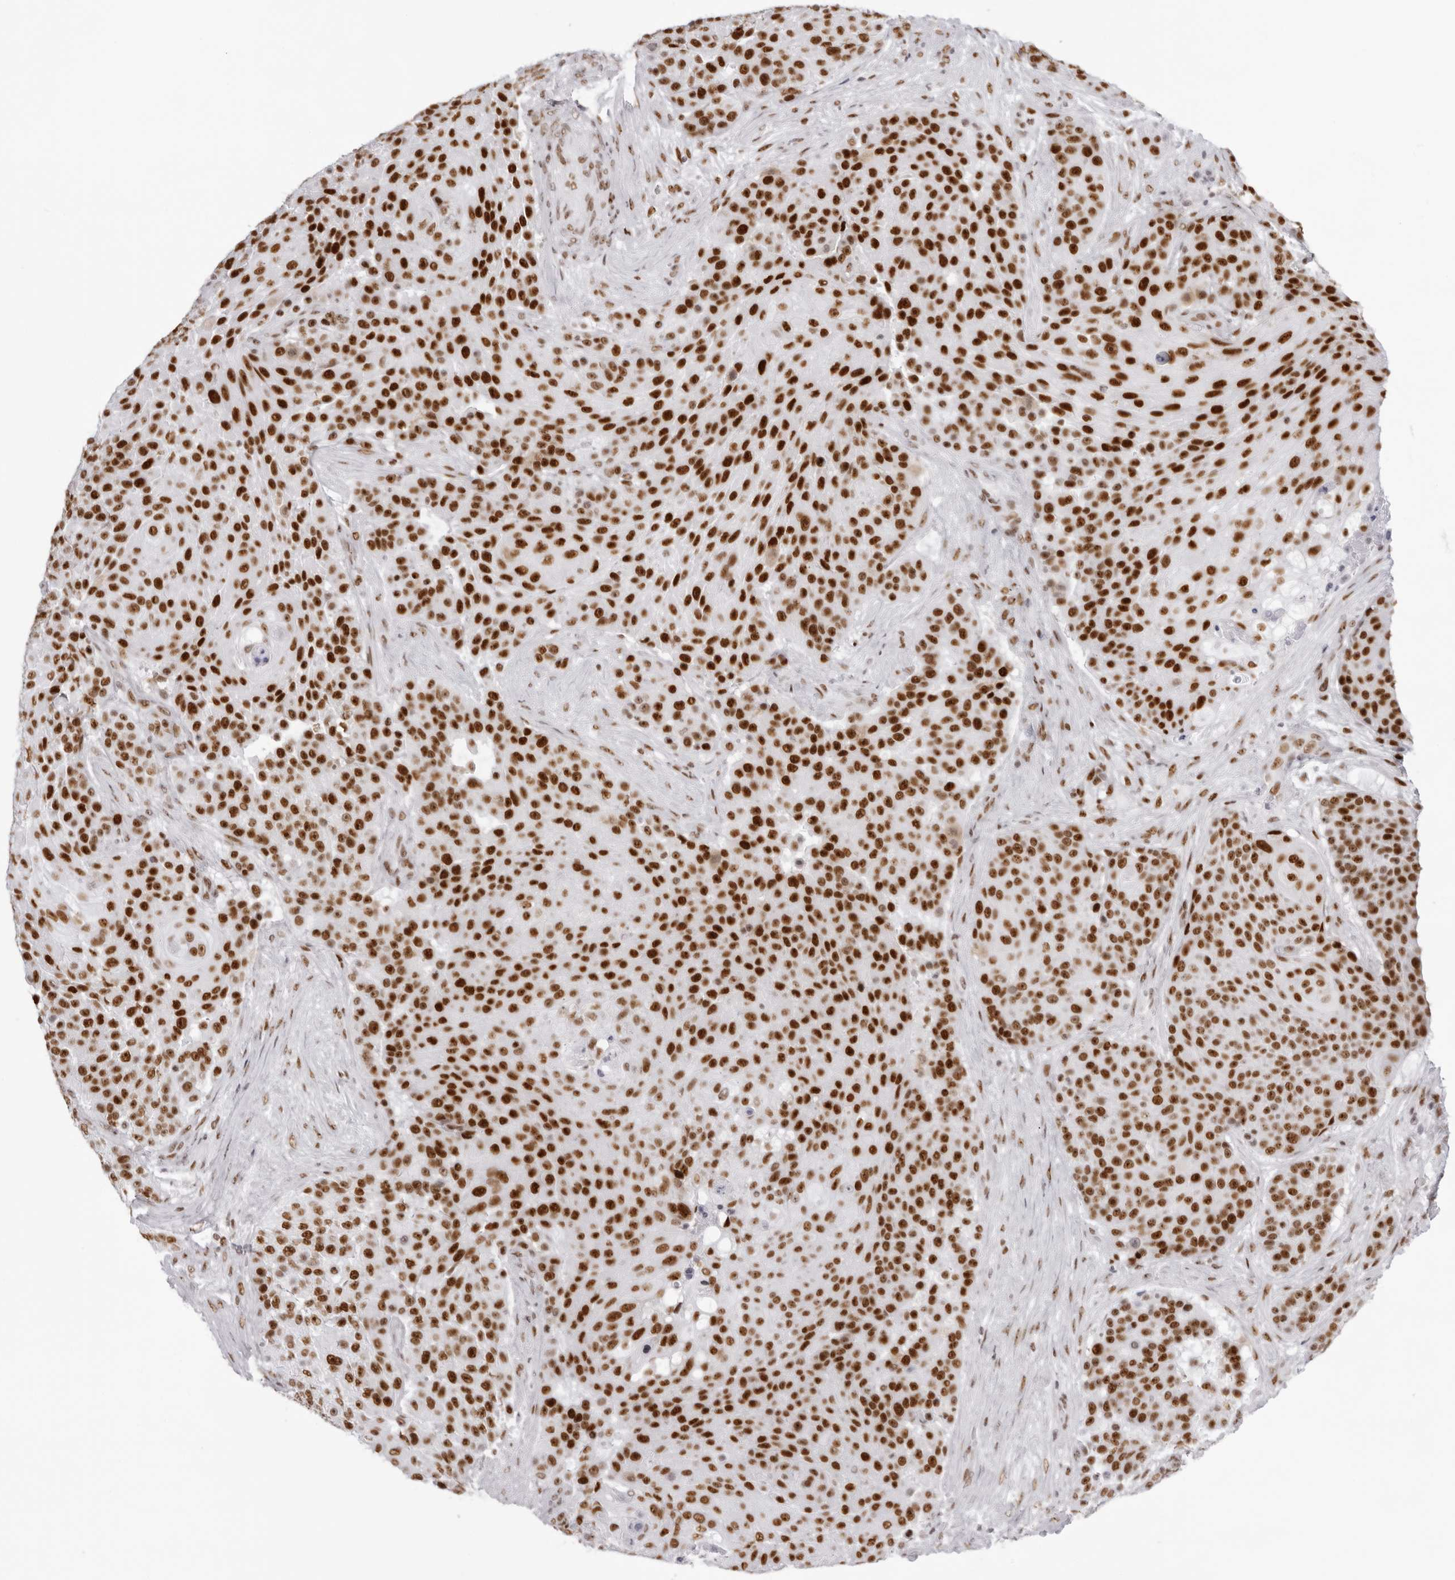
{"staining": {"intensity": "strong", "quantity": ">75%", "location": "nuclear"}, "tissue": "urothelial cancer", "cell_type": "Tumor cells", "image_type": "cancer", "snomed": [{"axis": "morphology", "description": "Urothelial carcinoma, High grade"}, {"axis": "topography", "description": "Urinary bladder"}], "caption": "DAB (3,3'-diaminobenzidine) immunohistochemical staining of human high-grade urothelial carcinoma displays strong nuclear protein expression in approximately >75% of tumor cells. The staining is performed using DAB (3,3'-diaminobenzidine) brown chromogen to label protein expression. The nuclei are counter-stained blue using hematoxylin.", "gene": "IRF2BP2", "patient": {"sex": "female", "age": 63}}